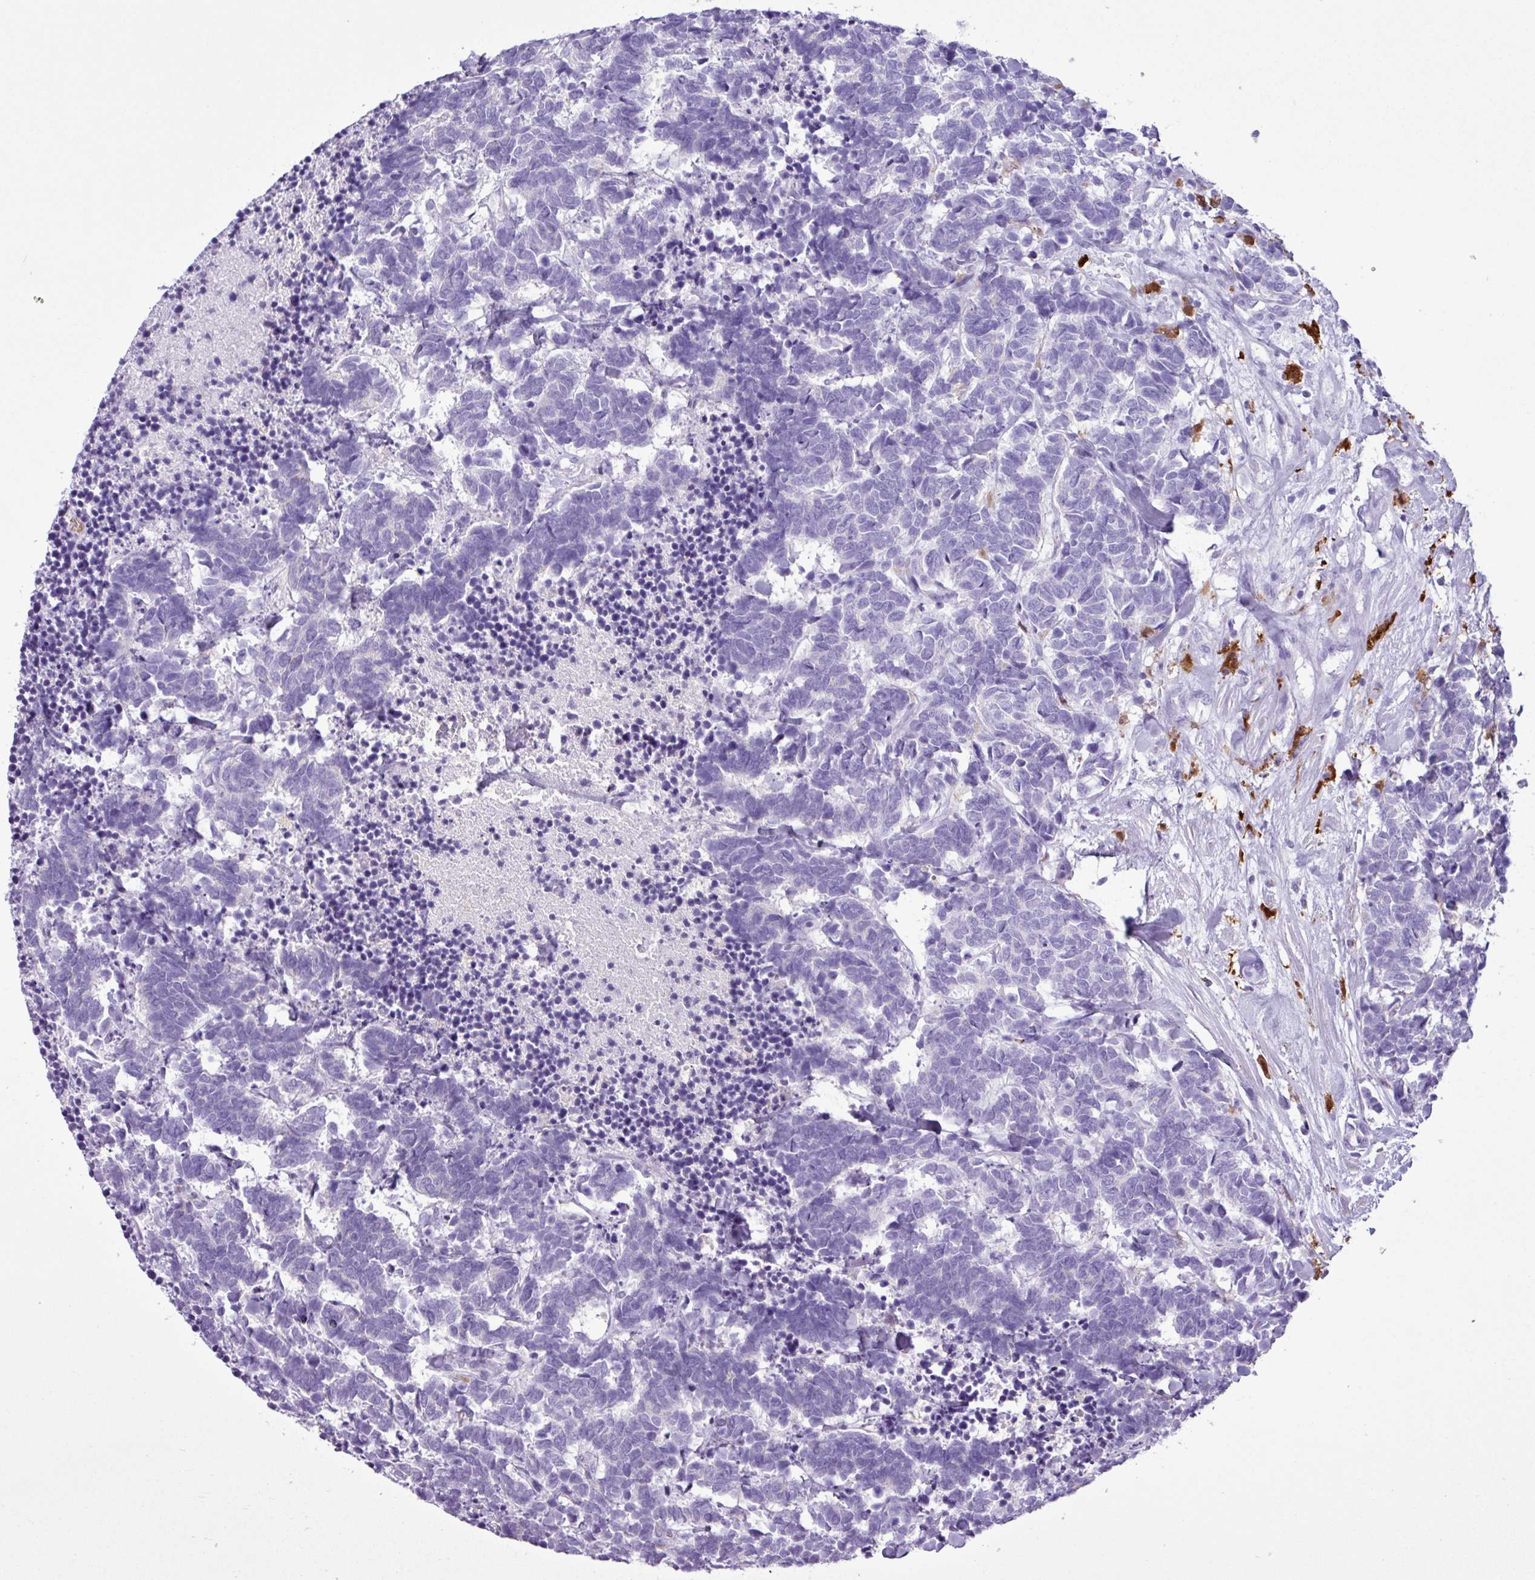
{"staining": {"intensity": "negative", "quantity": "none", "location": "none"}, "tissue": "carcinoid", "cell_type": "Tumor cells", "image_type": "cancer", "snomed": [{"axis": "morphology", "description": "Carcinoma, NOS"}, {"axis": "morphology", "description": "Carcinoid, malignant, NOS"}, {"axis": "topography", "description": "Urinary bladder"}], "caption": "Tumor cells are negative for protein expression in human carcinoma.", "gene": "TMEM200C", "patient": {"sex": "male", "age": 57}}